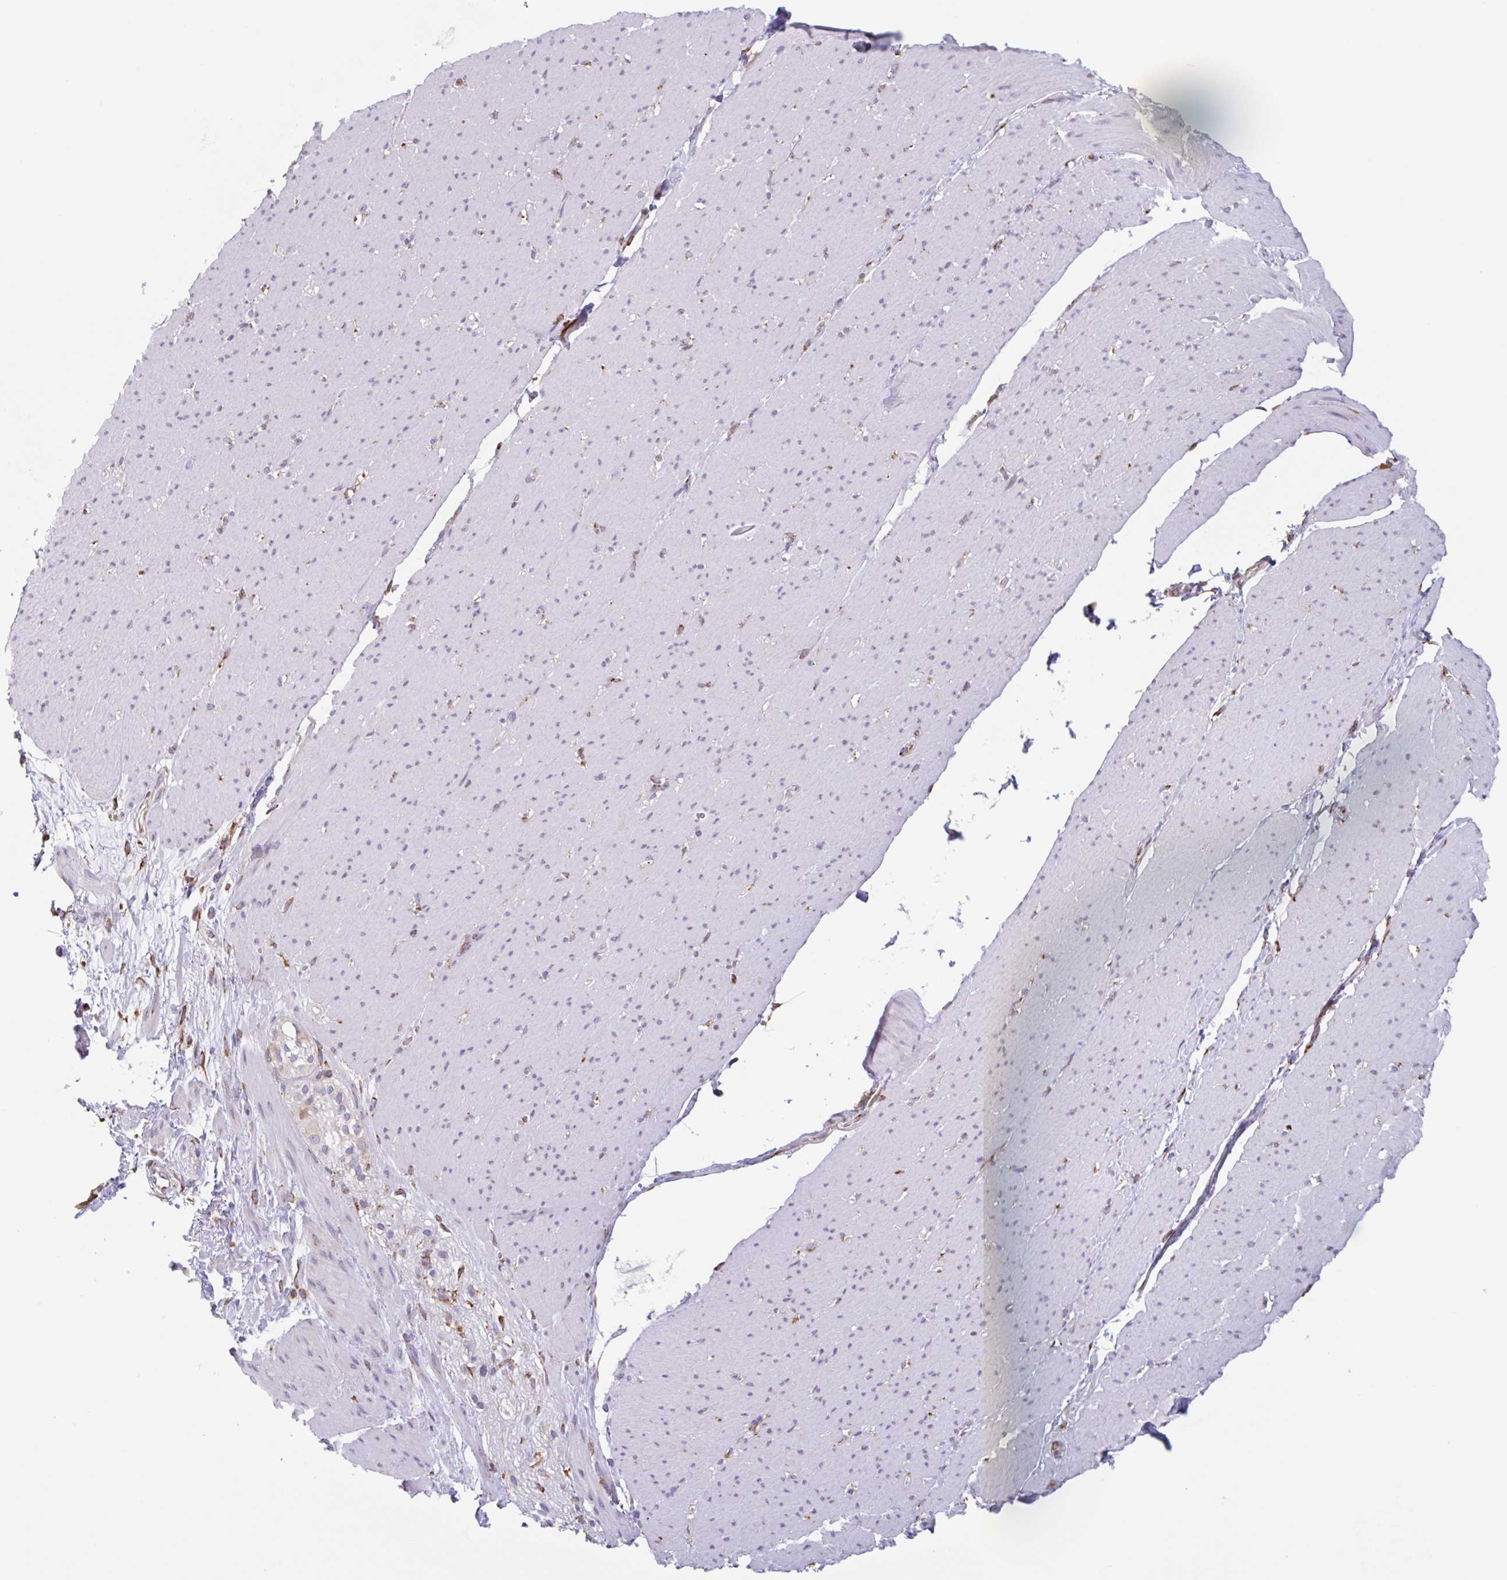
{"staining": {"intensity": "negative", "quantity": "none", "location": "none"}, "tissue": "smooth muscle", "cell_type": "Smooth muscle cells", "image_type": "normal", "snomed": [{"axis": "morphology", "description": "Normal tissue, NOS"}, {"axis": "topography", "description": "Smooth muscle"}, {"axis": "topography", "description": "Rectum"}], "caption": "Image shows no protein expression in smooth muscle cells of normal smooth muscle. (DAB immunohistochemistry (IHC), high magnification).", "gene": "DOK4", "patient": {"sex": "male", "age": 53}}